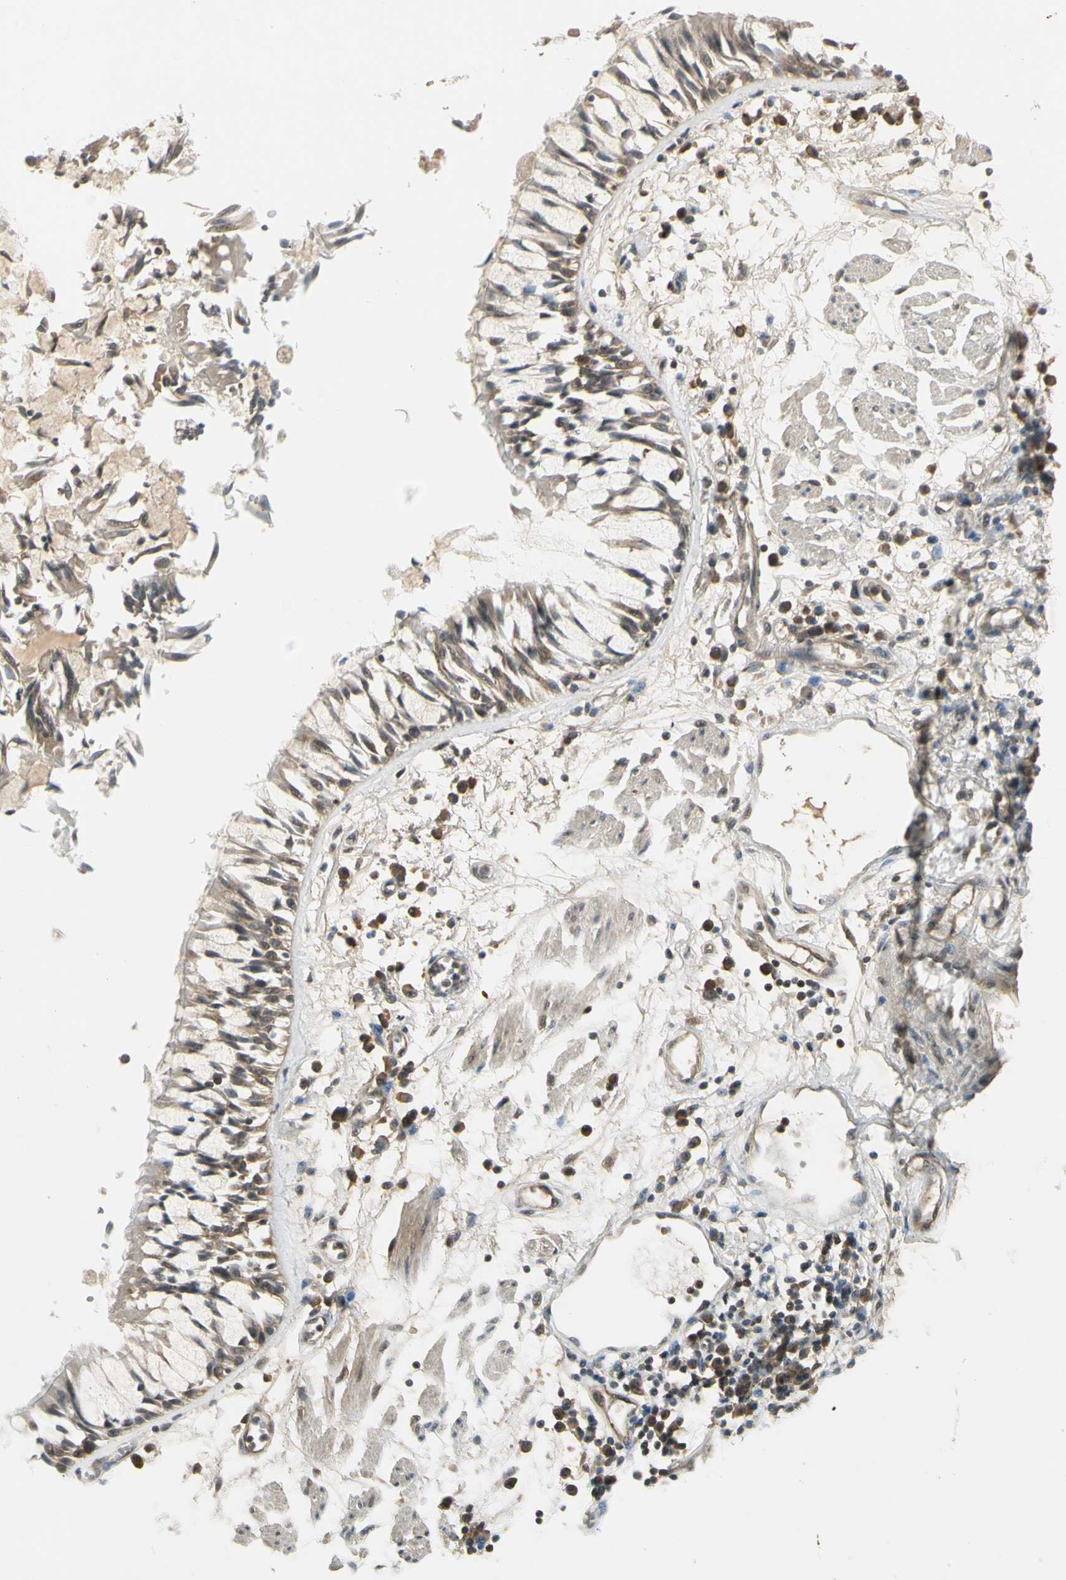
{"staining": {"intensity": "moderate", "quantity": ">75%", "location": "cytoplasmic/membranous,nuclear"}, "tissue": "adipose tissue", "cell_type": "Adipocytes", "image_type": "normal", "snomed": [{"axis": "morphology", "description": "Normal tissue, NOS"}, {"axis": "morphology", "description": "Adenocarcinoma, NOS"}, {"axis": "topography", "description": "Cartilage tissue"}, {"axis": "topography", "description": "Bronchus"}, {"axis": "topography", "description": "Lung"}], "caption": "Immunohistochemical staining of benign adipose tissue reveals moderate cytoplasmic/membranous,nuclear protein staining in about >75% of adipocytes. (DAB (3,3'-diaminobenzidine) IHC with brightfield microscopy, high magnification).", "gene": "GTF3A", "patient": {"sex": "female", "age": 67}}